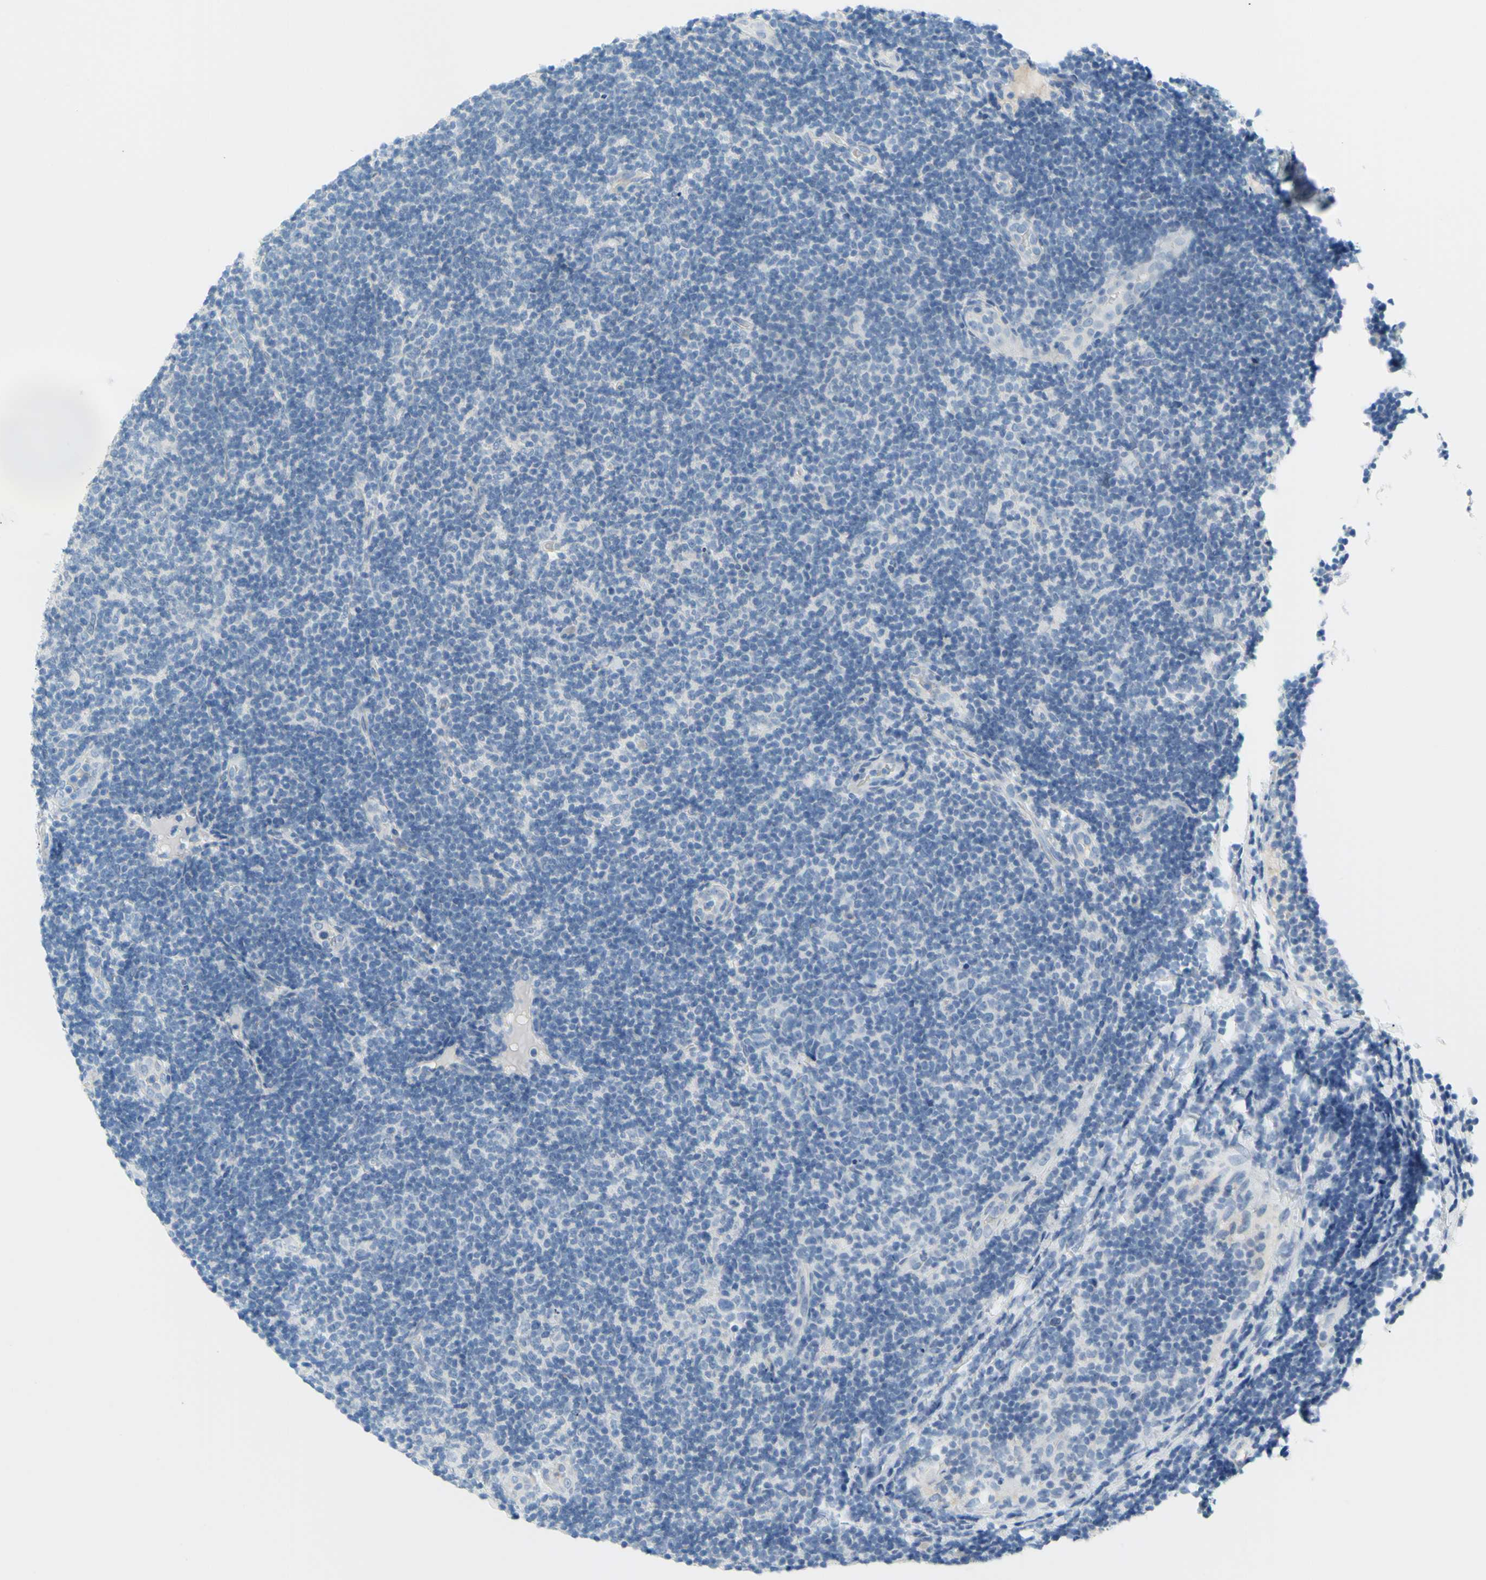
{"staining": {"intensity": "negative", "quantity": "none", "location": "none"}, "tissue": "lymphoma", "cell_type": "Tumor cells", "image_type": "cancer", "snomed": [{"axis": "morphology", "description": "Malignant lymphoma, non-Hodgkin's type, Low grade"}, {"axis": "topography", "description": "Lymph node"}], "caption": "Immunohistochemistry image of human malignant lymphoma, non-Hodgkin's type (low-grade) stained for a protein (brown), which reveals no staining in tumor cells. Brightfield microscopy of immunohistochemistry (IHC) stained with DAB (3,3'-diaminobenzidine) (brown) and hematoxylin (blue), captured at high magnification.", "gene": "DCT", "patient": {"sex": "male", "age": 83}}